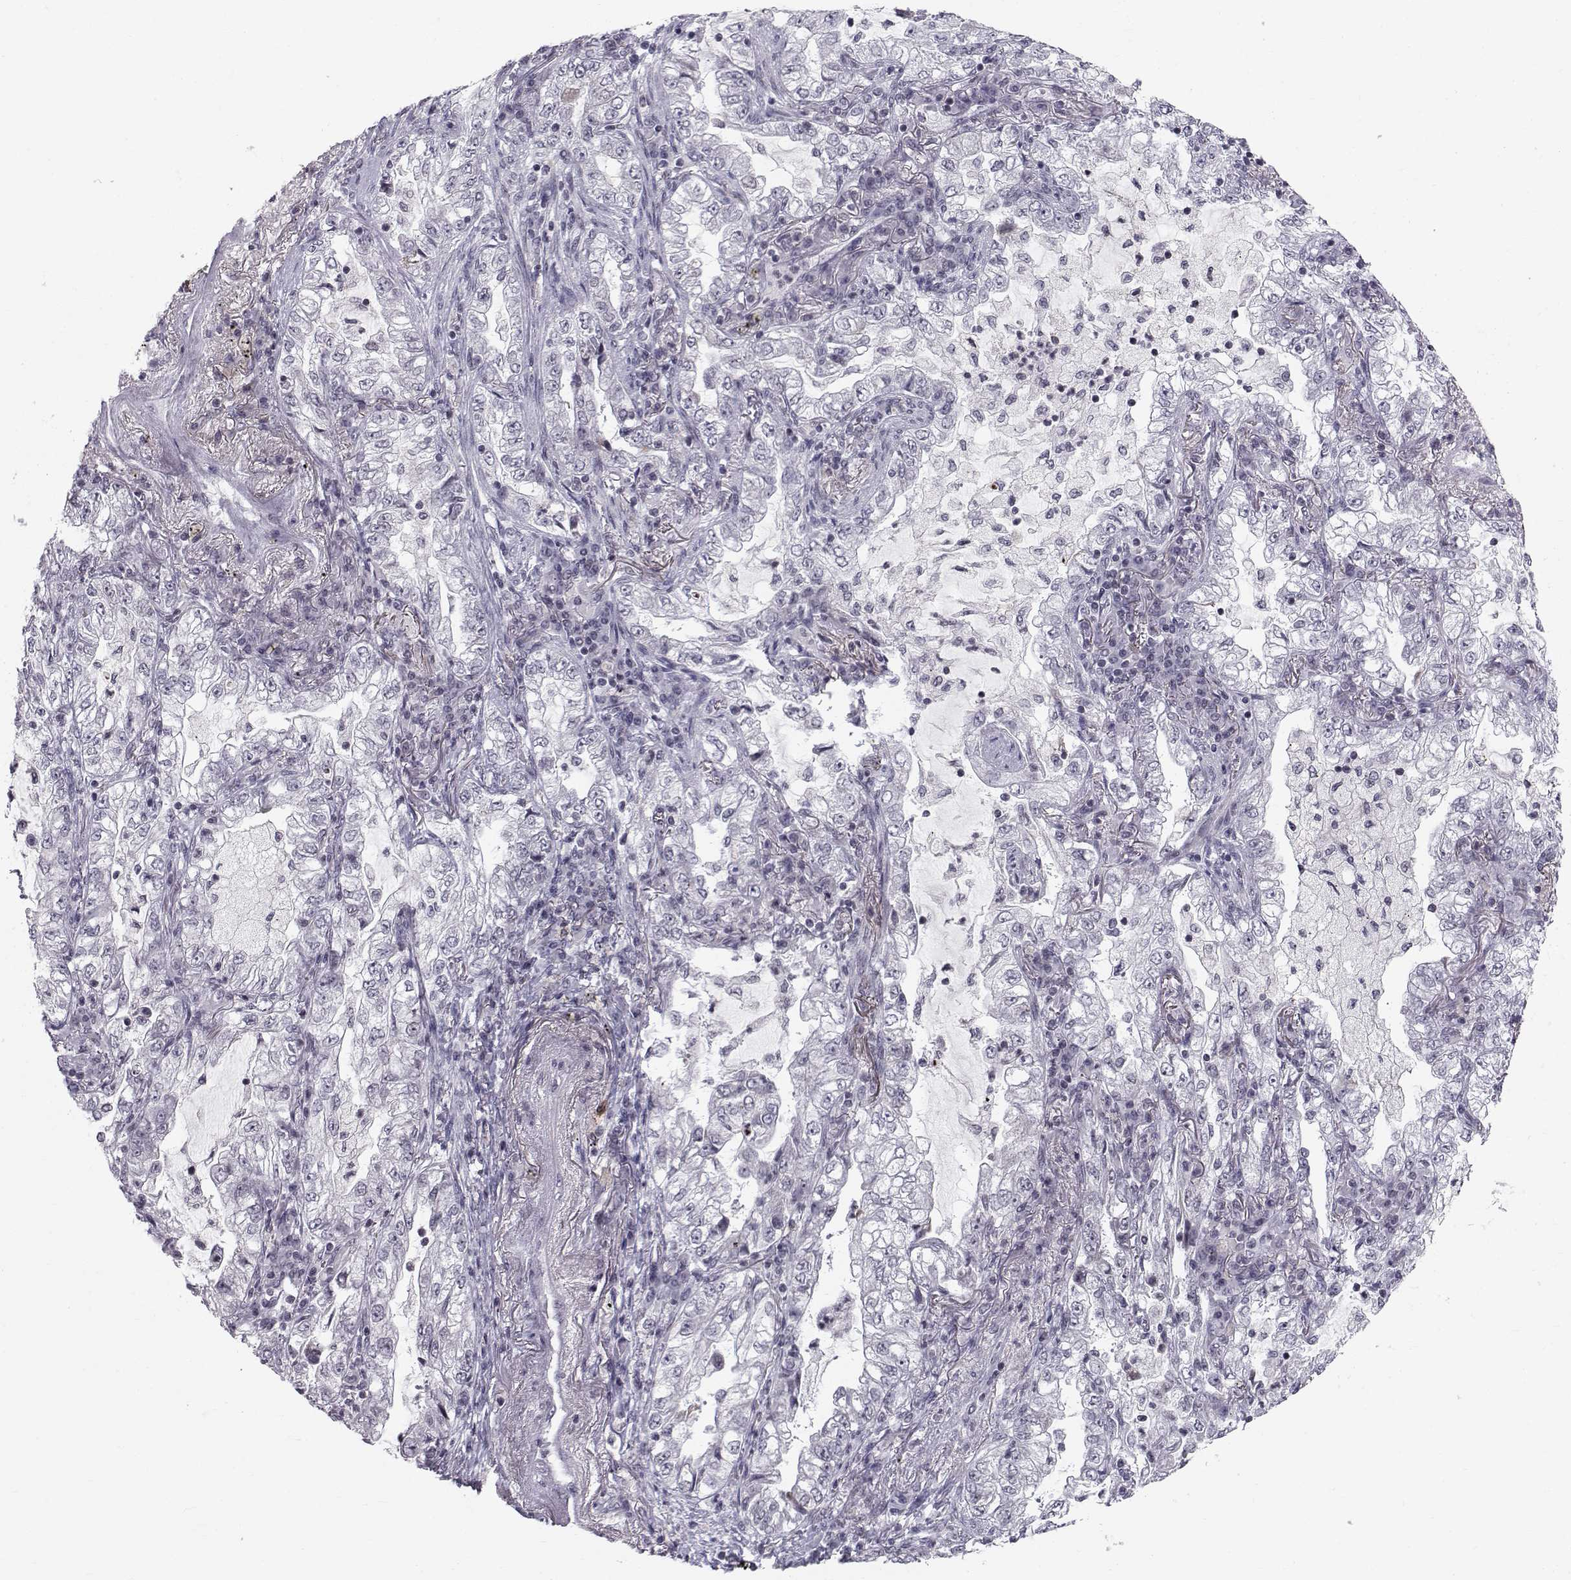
{"staining": {"intensity": "negative", "quantity": "none", "location": "none"}, "tissue": "lung cancer", "cell_type": "Tumor cells", "image_type": "cancer", "snomed": [{"axis": "morphology", "description": "Adenocarcinoma, NOS"}, {"axis": "topography", "description": "Lung"}], "caption": "Adenocarcinoma (lung) was stained to show a protein in brown. There is no significant positivity in tumor cells. (Brightfield microscopy of DAB IHC at high magnification).", "gene": "MARCHF4", "patient": {"sex": "female", "age": 73}}